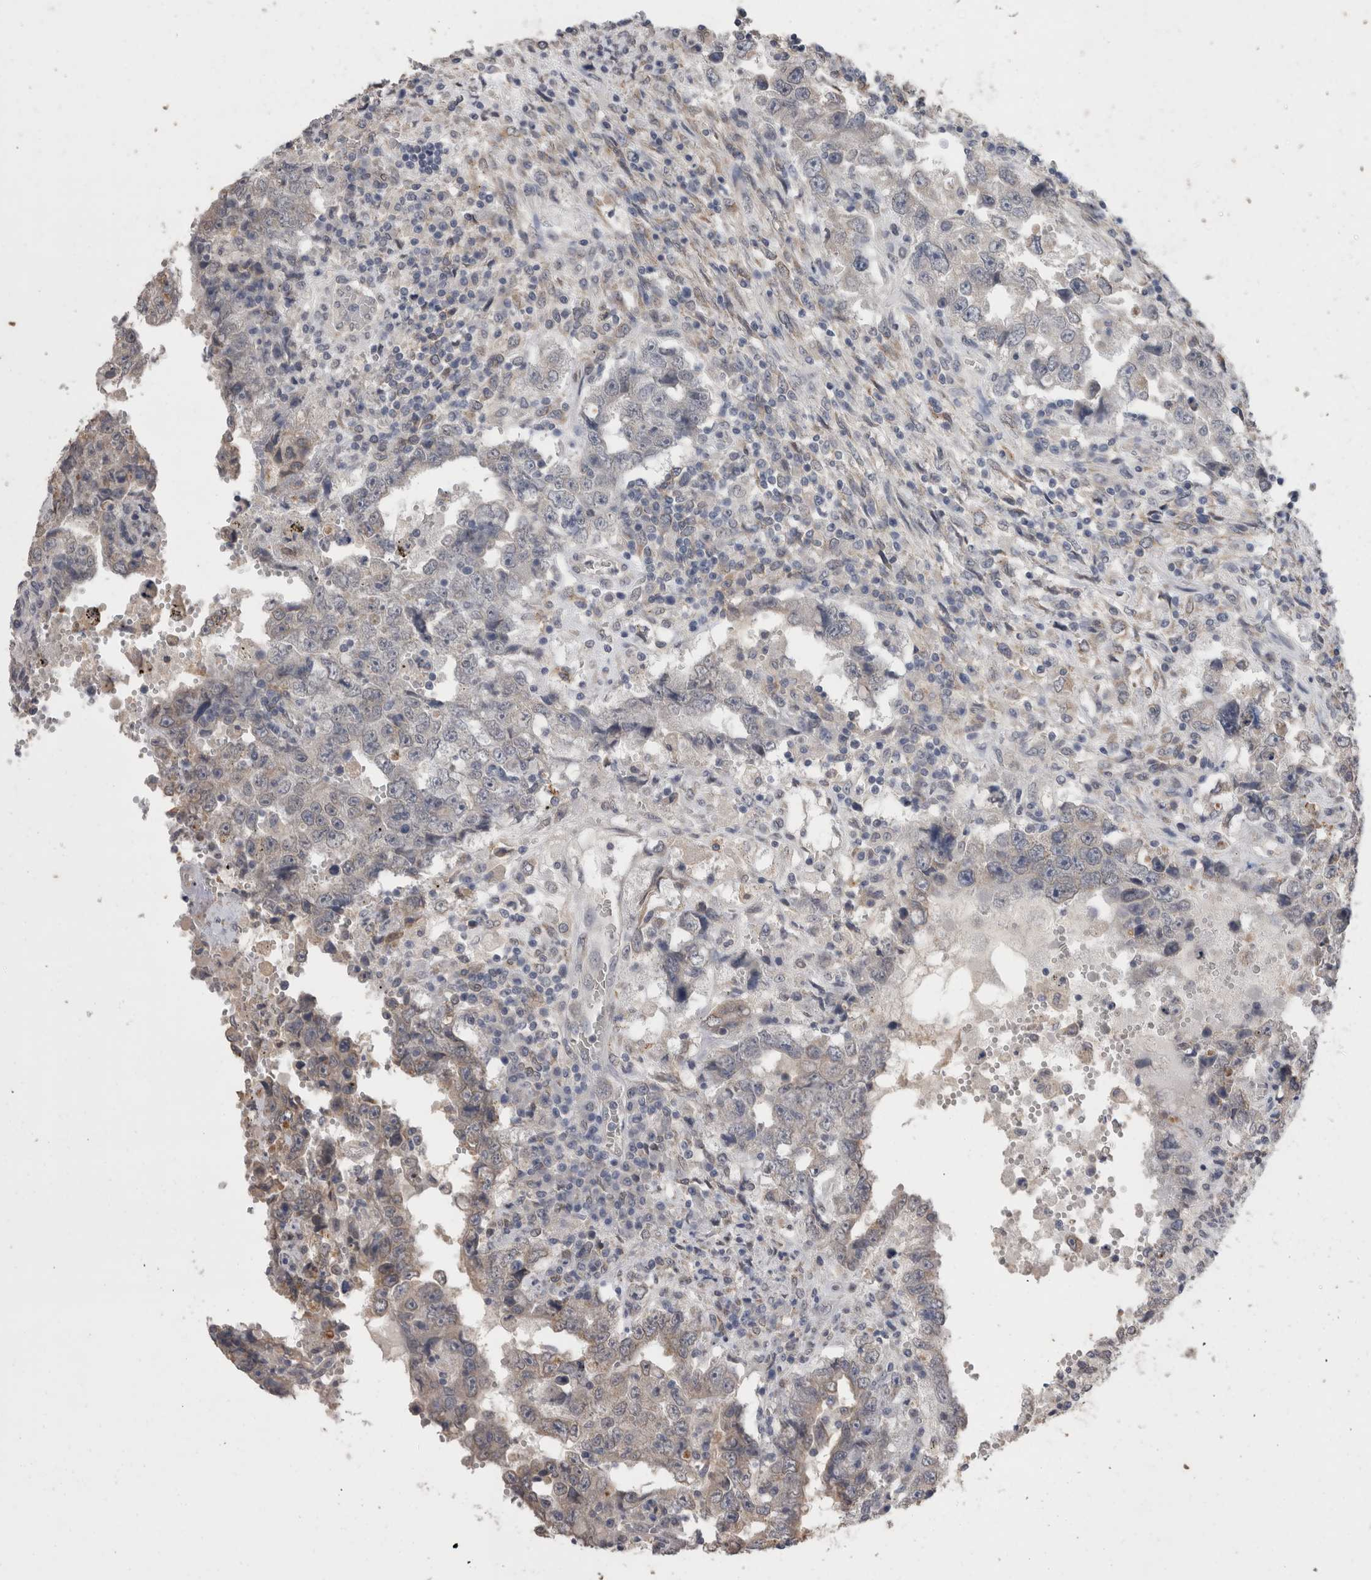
{"staining": {"intensity": "negative", "quantity": "none", "location": "none"}, "tissue": "testis cancer", "cell_type": "Tumor cells", "image_type": "cancer", "snomed": [{"axis": "morphology", "description": "Carcinoma, Embryonal, NOS"}, {"axis": "topography", "description": "Testis"}], "caption": "An image of human testis cancer is negative for staining in tumor cells.", "gene": "FHOD3", "patient": {"sex": "male", "age": 26}}